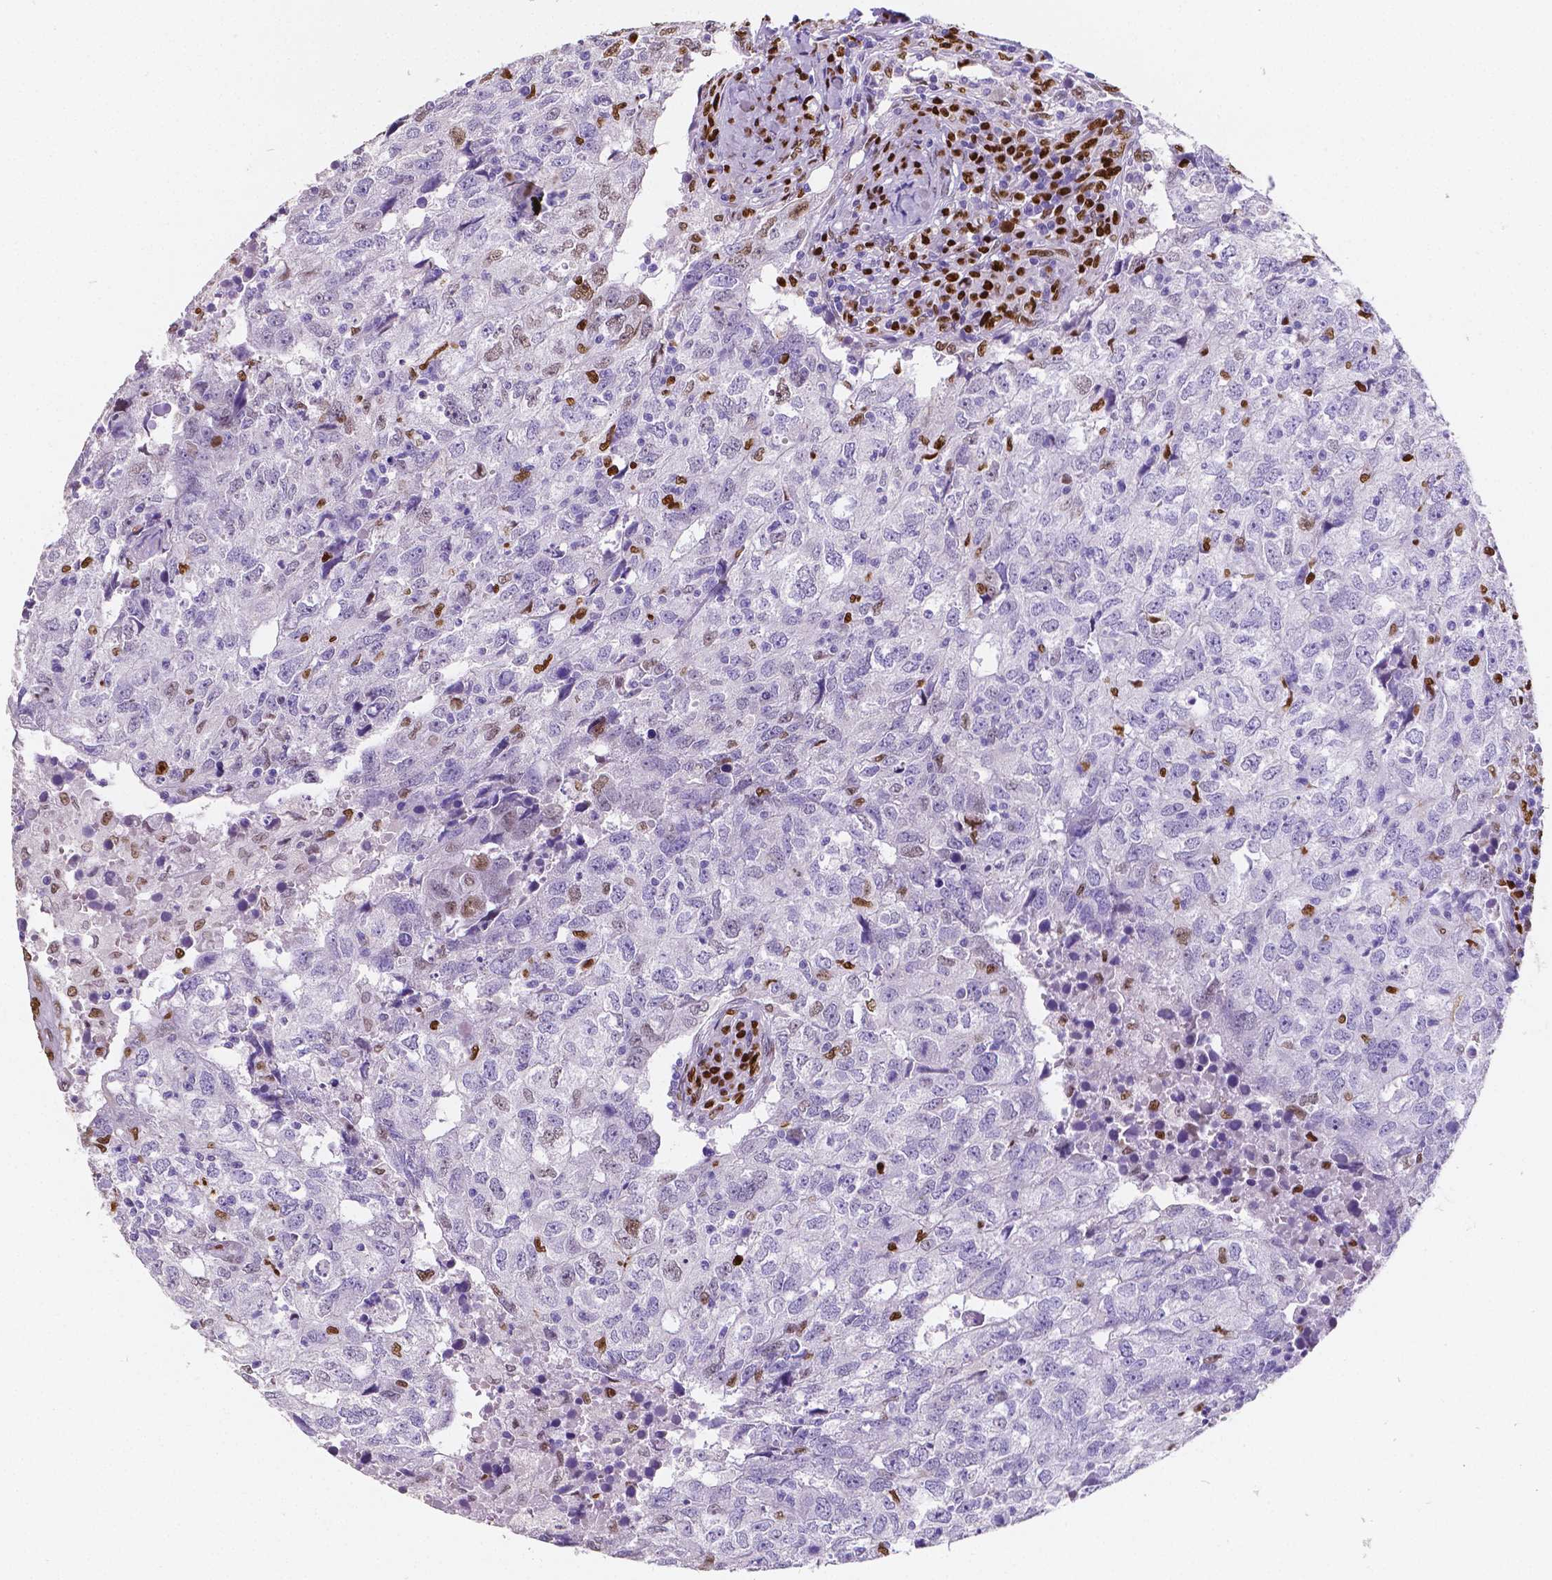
{"staining": {"intensity": "weak", "quantity": "<25%", "location": "nuclear"}, "tissue": "breast cancer", "cell_type": "Tumor cells", "image_type": "cancer", "snomed": [{"axis": "morphology", "description": "Duct carcinoma"}, {"axis": "topography", "description": "Breast"}], "caption": "Tumor cells are negative for protein expression in human breast cancer (invasive ductal carcinoma). (DAB (3,3'-diaminobenzidine) IHC with hematoxylin counter stain).", "gene": "MEF2C", "patient": {"sex": "female", "age": 30}}